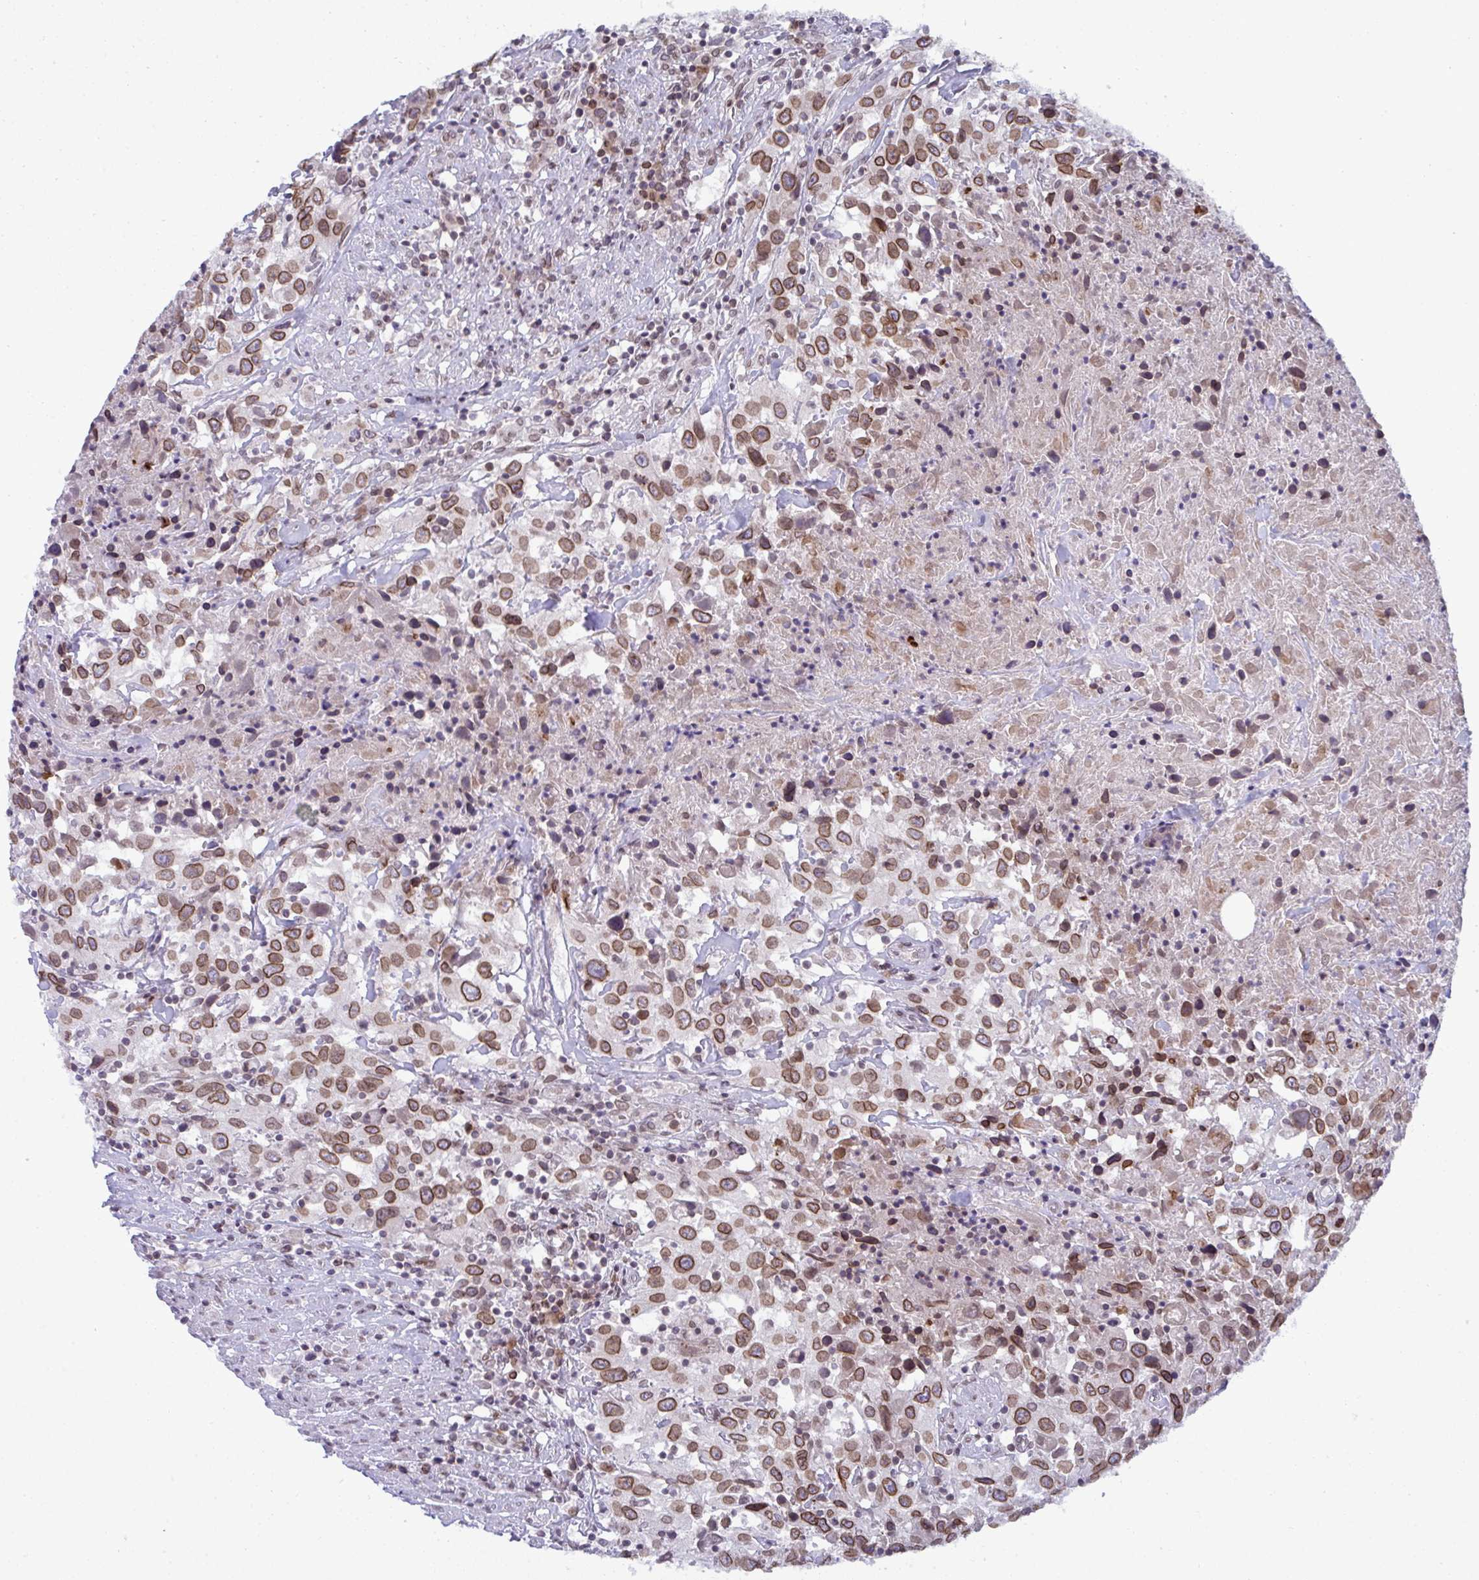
{"staining": {"intensity": "moderate", "quantity": ">75%", "location": "cytoplasmic/membranous,nuclear"}, "tissue": "urothelial cancer", "cell_type": "Tumor cells", "image_type": "cancer", "snomed": [{"axis": "morphology", "description": "Urothelial carcinoma, High grade"}, {"axis": "topography", "description": "Urinary bladder"}], "caption": "Immunohistochemical staining of urothelial carcinoma (high-grade) reveals moderate cytoplasmic/membranous and nuclear protein expression in about >75% of tumor cells.", "gene": "RANBP2", "patient": {"sex": "male", "age": 61}}